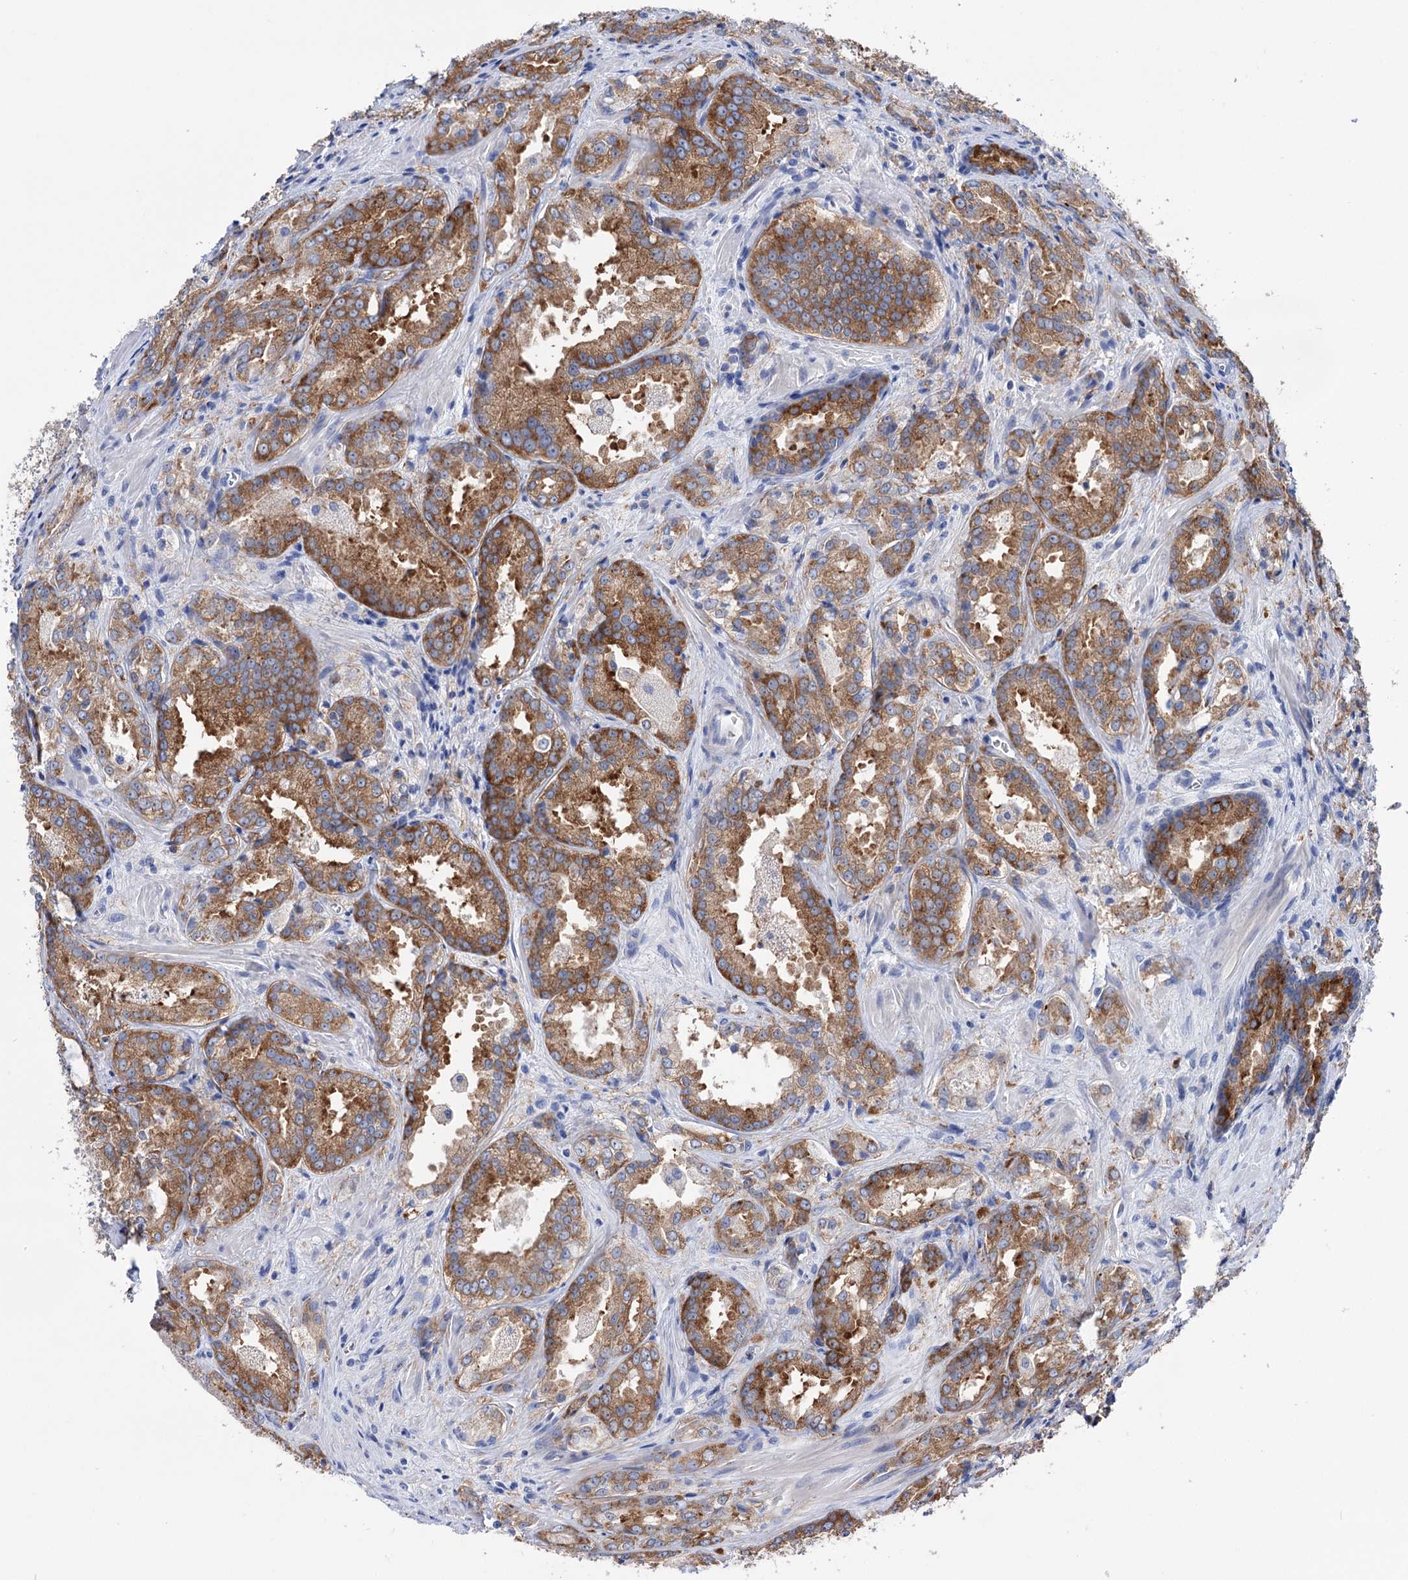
{"staining": {"intensity": "moderate", "quantity": ">75%", "location": "cytoplasmic/membranous"}, "tissue": "prostate cancer", "cell_type": "Tumor cells", "image_type": "cancer", "snomed": [{"axis": "morphology", "description": "Adenocarcinoma, Low grade"}, {"axis": "topography", "description": "Prostate"}], "caption": "A medium amount of moderate cytoplasmic/membranous staining is identified in about >75% of tumor cells in prostate cancer tissue.", "gene": "BBS4", "patient": {"sex": "male", "age": 47}}